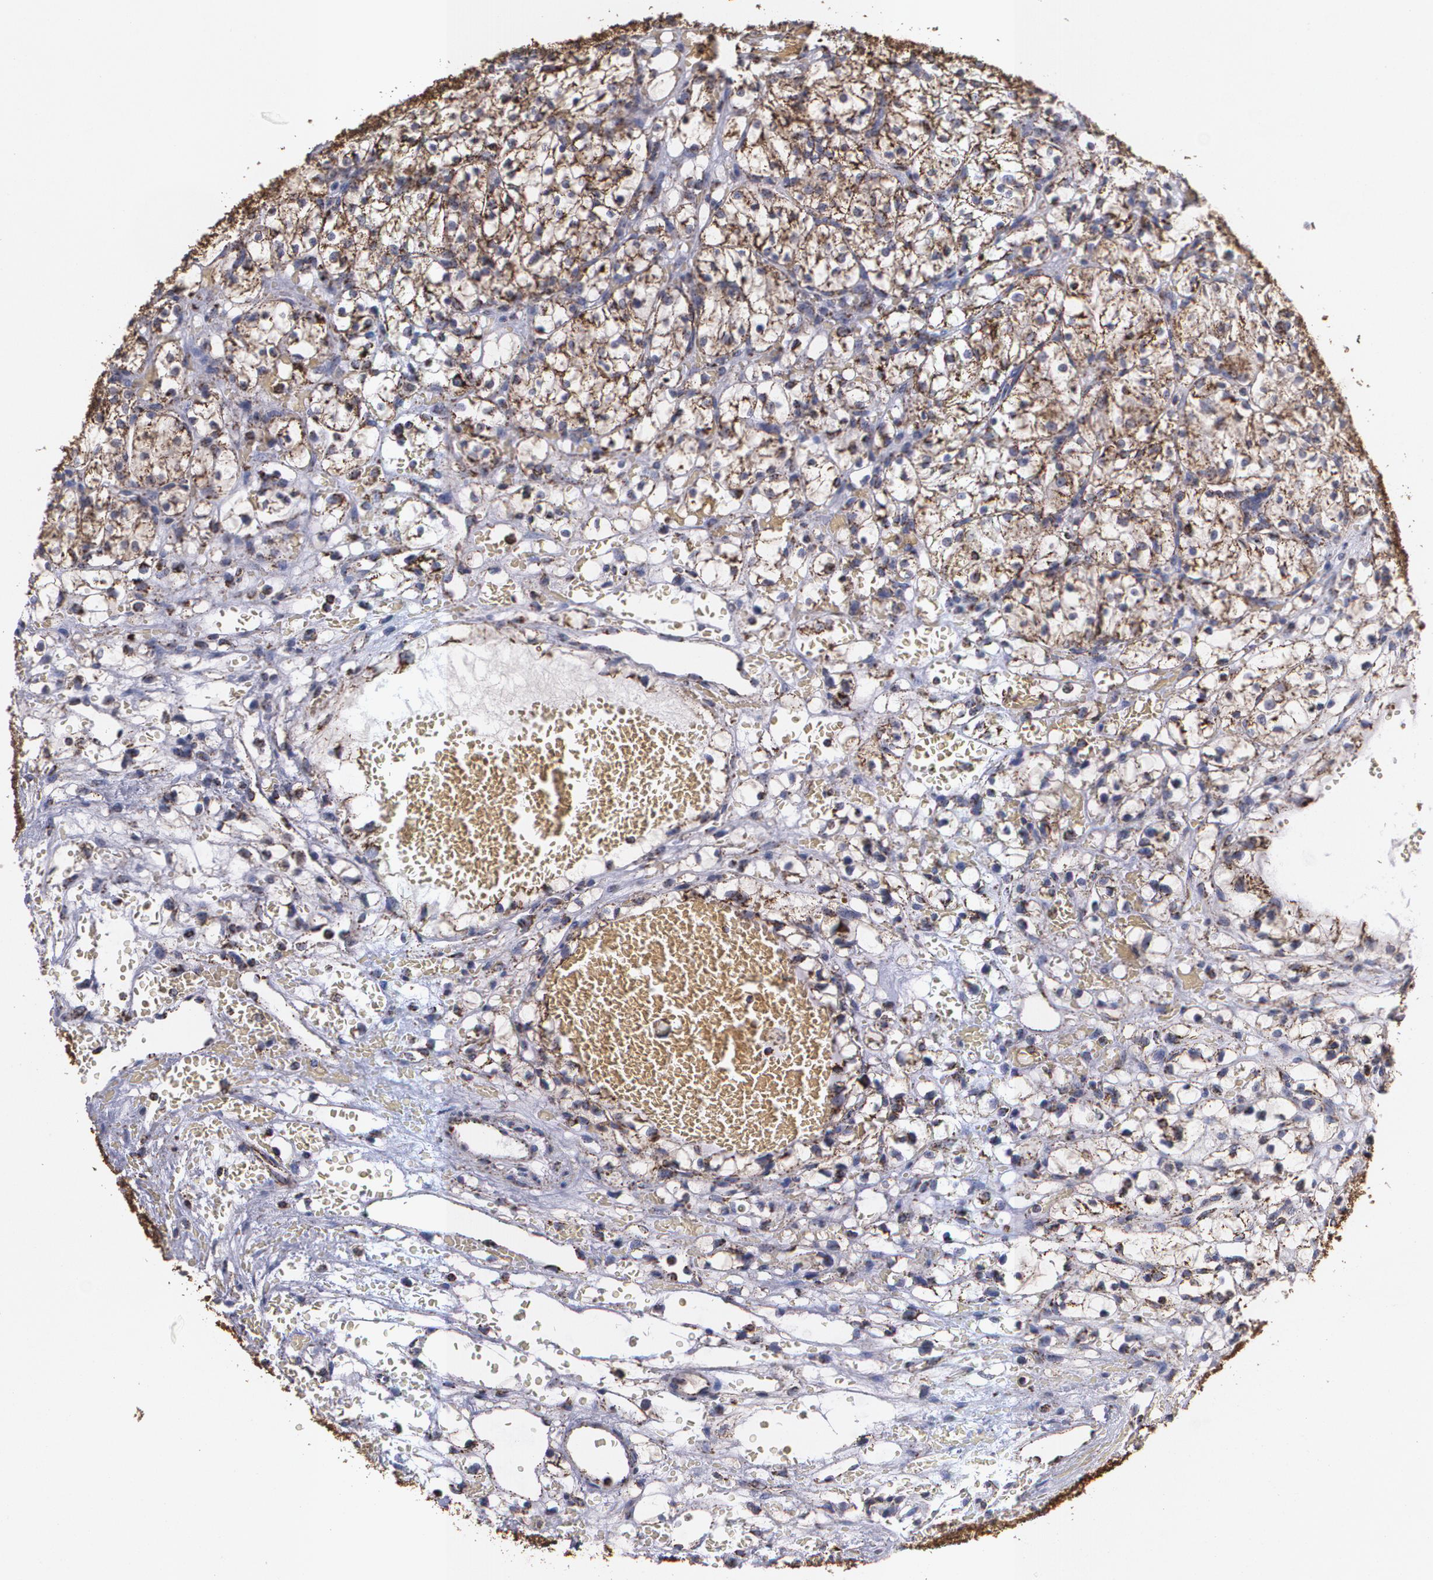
{"staining": {"intensity": "moderate", "quantity": "25%-75%", "location": "cytoplasmic/membranous"}, "tissue": "renal cancer", "cell_type": "Tumor cells", "image_type": "cancer", "snomed": [{"axis": "morphology", "description": "Adenocarcinoma, NOS"}, {"axis": "topography", "description": "Kidney"}], "caption": "The micrograph reveals staining of renal adenocarcinoma, revealing moderate cytoplasmic/membranous protein expression (brown color) within tumor cells.", "gene": "HSPD1", "patient": {"sex": "female", "age": 60}}